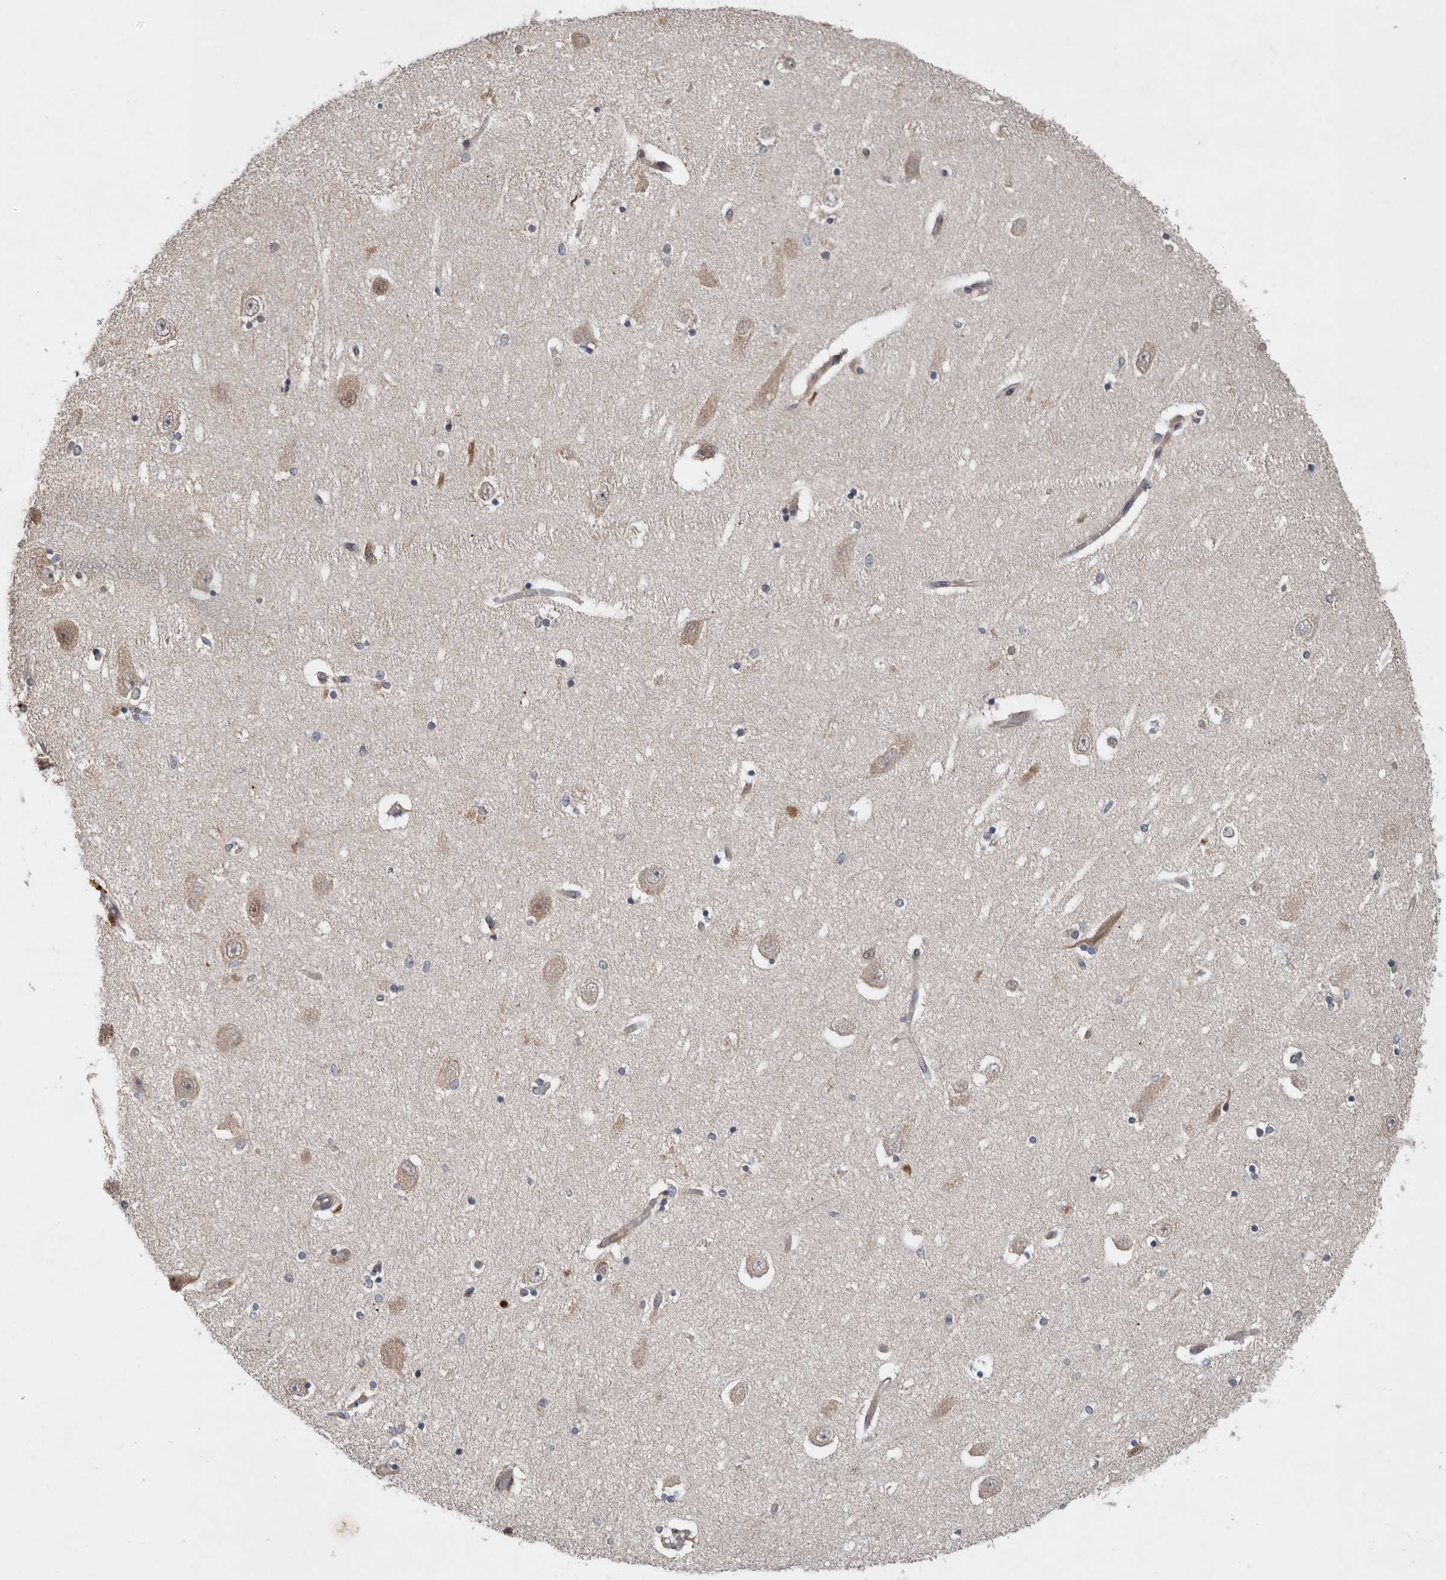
{"staining": {"intensity": "weak", "quantity": "<25%", "location": "cytoplasmic/membranous"}, "tissue": "hippocampus", "cell_type": "Glial cells", "image_type": "normal", "snomed": [{"axis": "morphology", "description": "Normal tissue, NOS"}, {"axis": "topography", "description": "Hippocampus"}], "caption": "Glial cells are negative for brown protein staining in normal hippocampus. The staining was performed using DAB (3,3'-diaminobenzidine) to visualize the protein expression in brown, while the nuclei were stained in blue with hematoxylin (Magnification: 20x).", "gene": "CHML", "patient": {"sex": "female", "age": 54}}